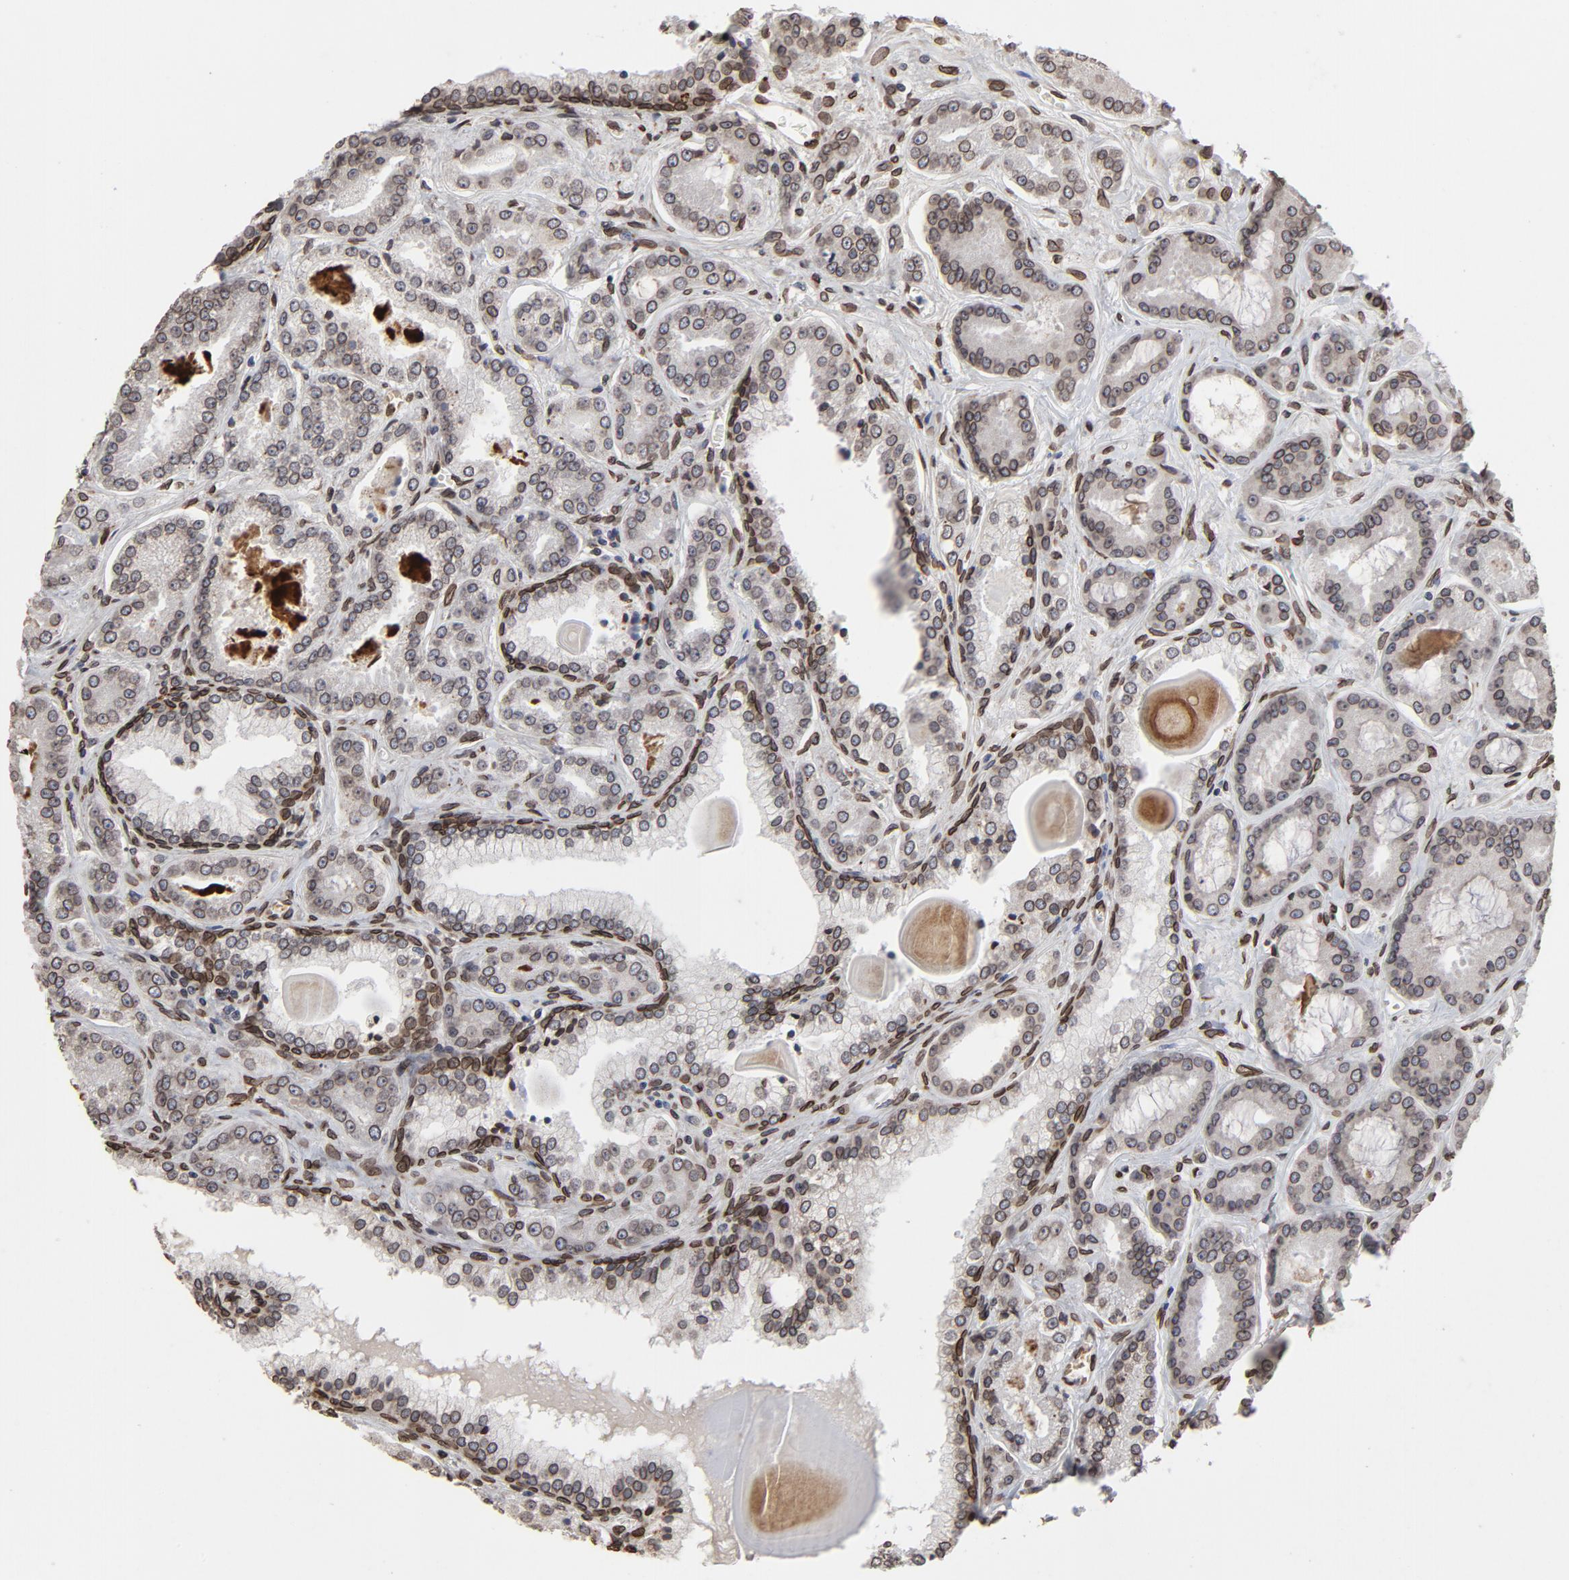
{"staining": {"intensity": "moderate", "quantity": "25%-75%", "location": "cytoplasmic/membranous,nuclear"}, "tissue": "prostate cancer", "cell_type": "Tumor cells", "image_type": "cancer", "snomed": [{"axis": "morphology", "description": "Adenocarcinoma, Low grade"}, {"axis": "topography", "description": "Prostate"}], "caption": "Protein expression analysis of prostate cancer shows moderate cytoplasmic/membranous and nuclear staining in approximately 25%-75% of tumor cells.", "gene": "LMNA", "patient": {"sex": "male", "age": 59}}